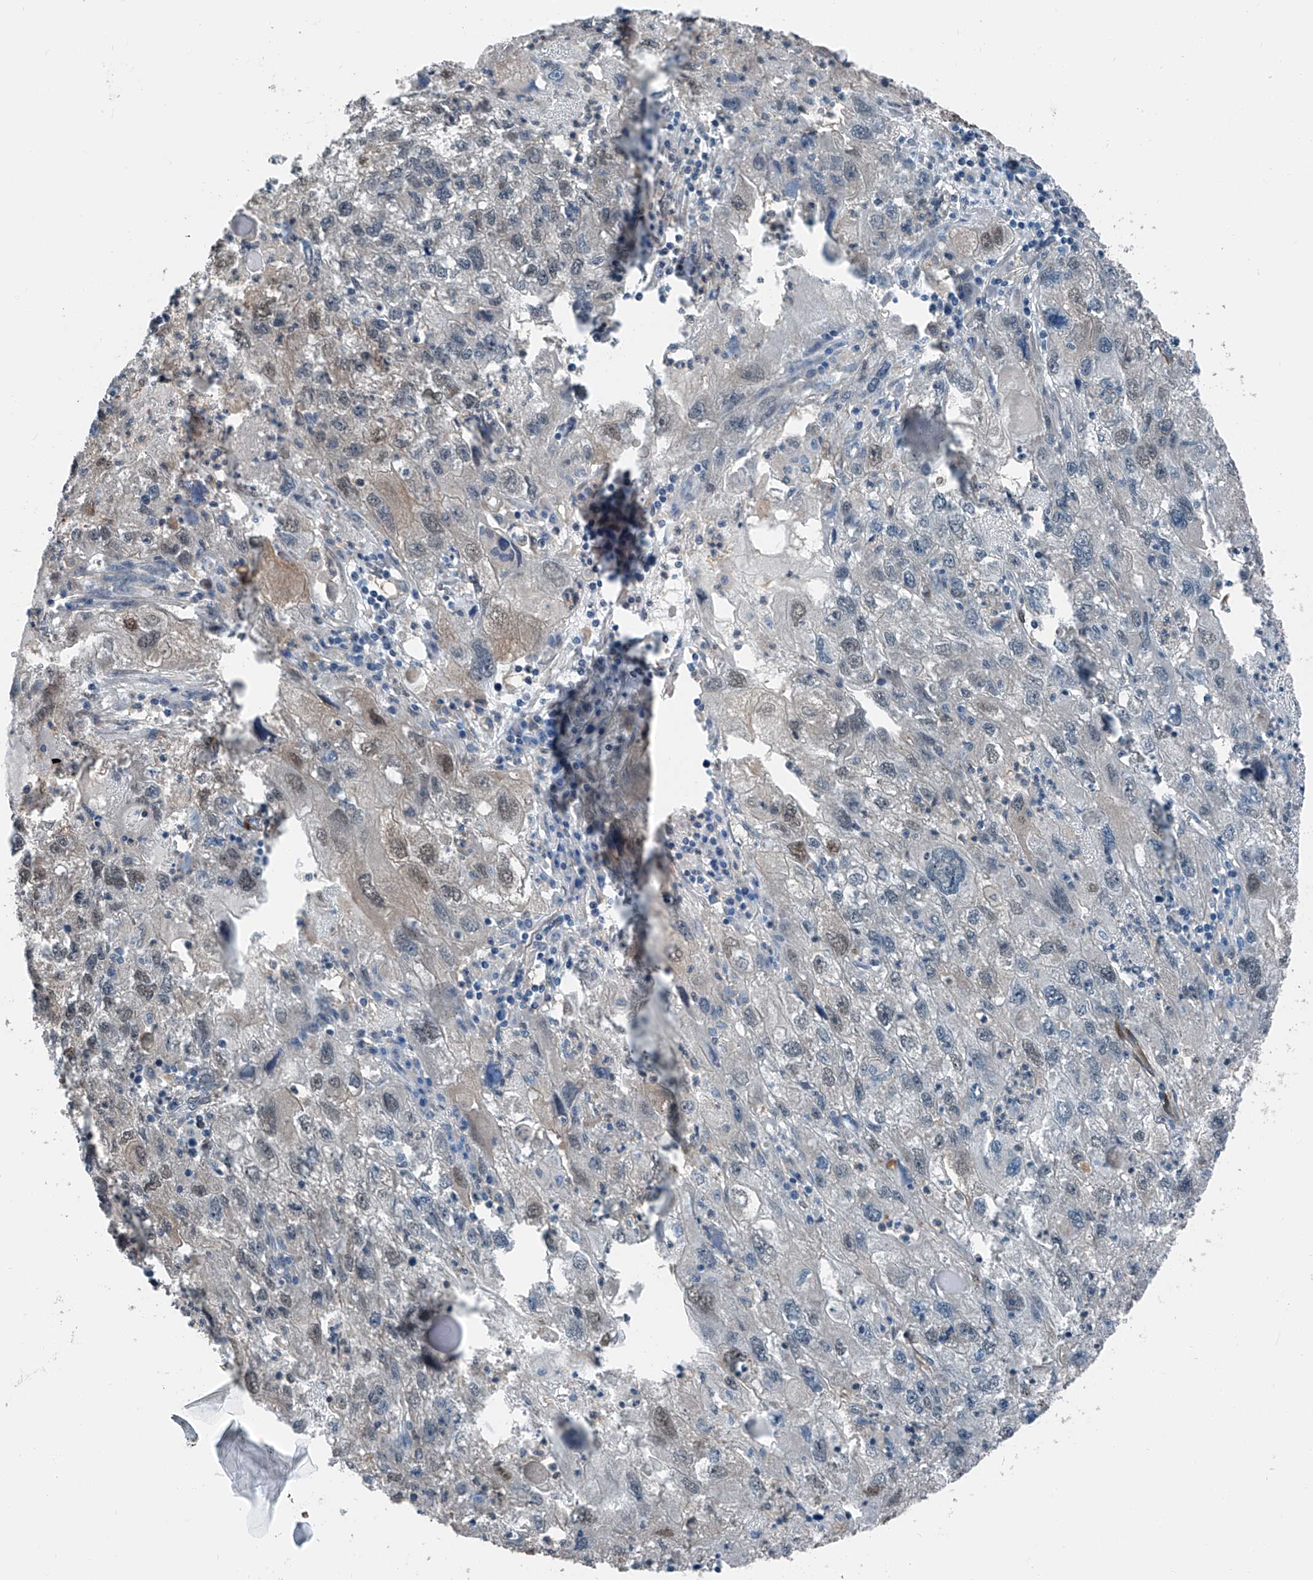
{"staining": {"intensity": "weak", "quantity": "<25%", "location": "nuclear"}, "tissue": "endometrial cancer", "cell_type": "Tumor cells", "image_type": "cancer", "snomed": [{"axis": "morphology", "description": "Adenocarcinoma, NOS"}, {"axis": "topography", "description": "Endometrium"}], "caption": "Protein analysis of endometrial adenocarcinoma shows no significant expression in tumor cells. (DAB (3,3'-diaminobenzidine) IHC visualized using brightfield microscopy, high magnification).", "gene": "HSPA6", "patient": {"sex": "female", "age": 49}}